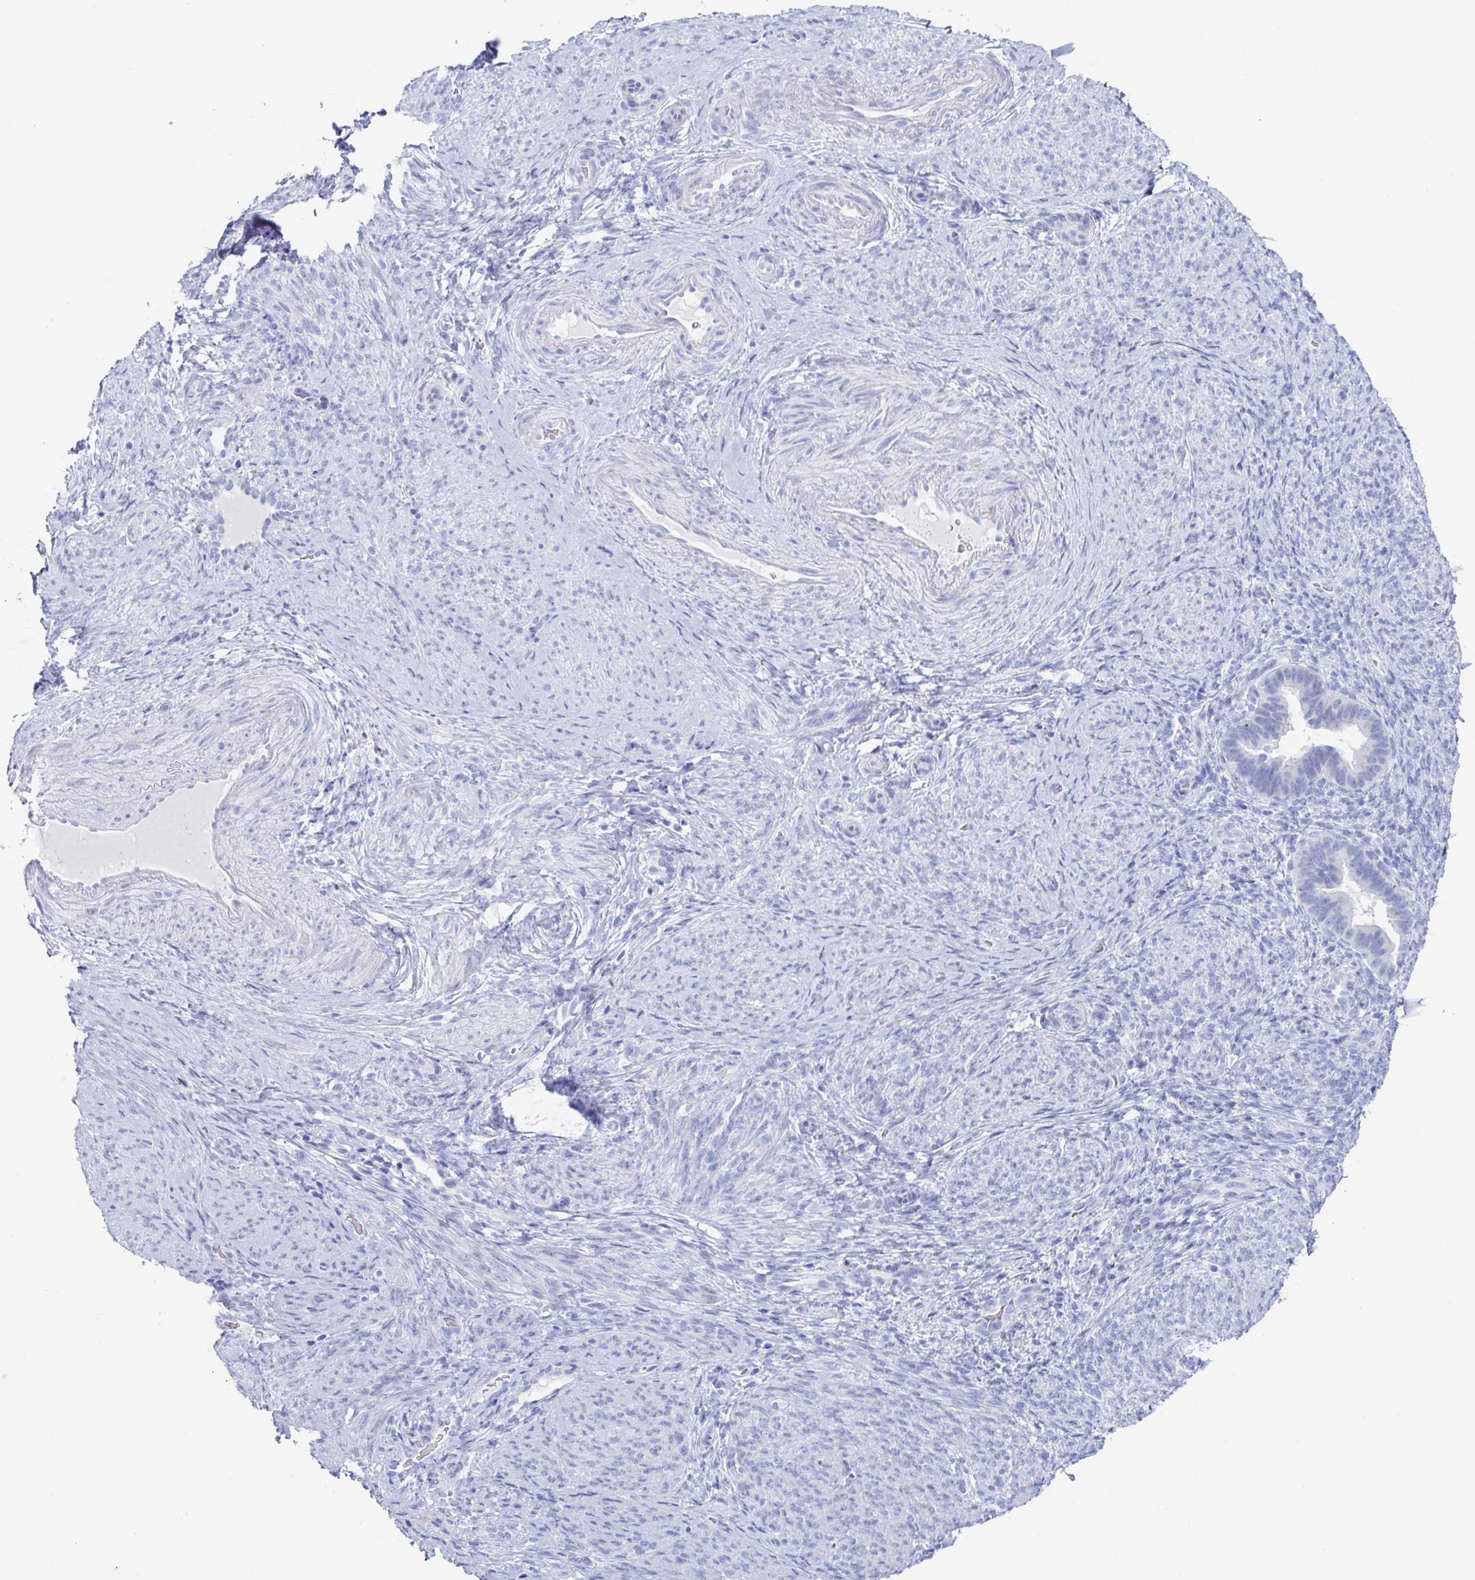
{"staining": {"intensity": "negative", "quantity": "none", "location": "none"}, "tissue": "endometrium", "cell_type": "Cells in endometrial stroma", "image_type": "normal", "snomed": [{"axis": "morphology", "description": "Normal tissue, NOS"}, {"axis": "topography", "description": "Endometrium"}], "caption": "An IHC histopathology image of unremarkable endometrium is shown. There is no staining in cells in endometrial stroma of endometrium.", "gene": "ZPBP", "patient": {"sex": "female", "age": 34}}